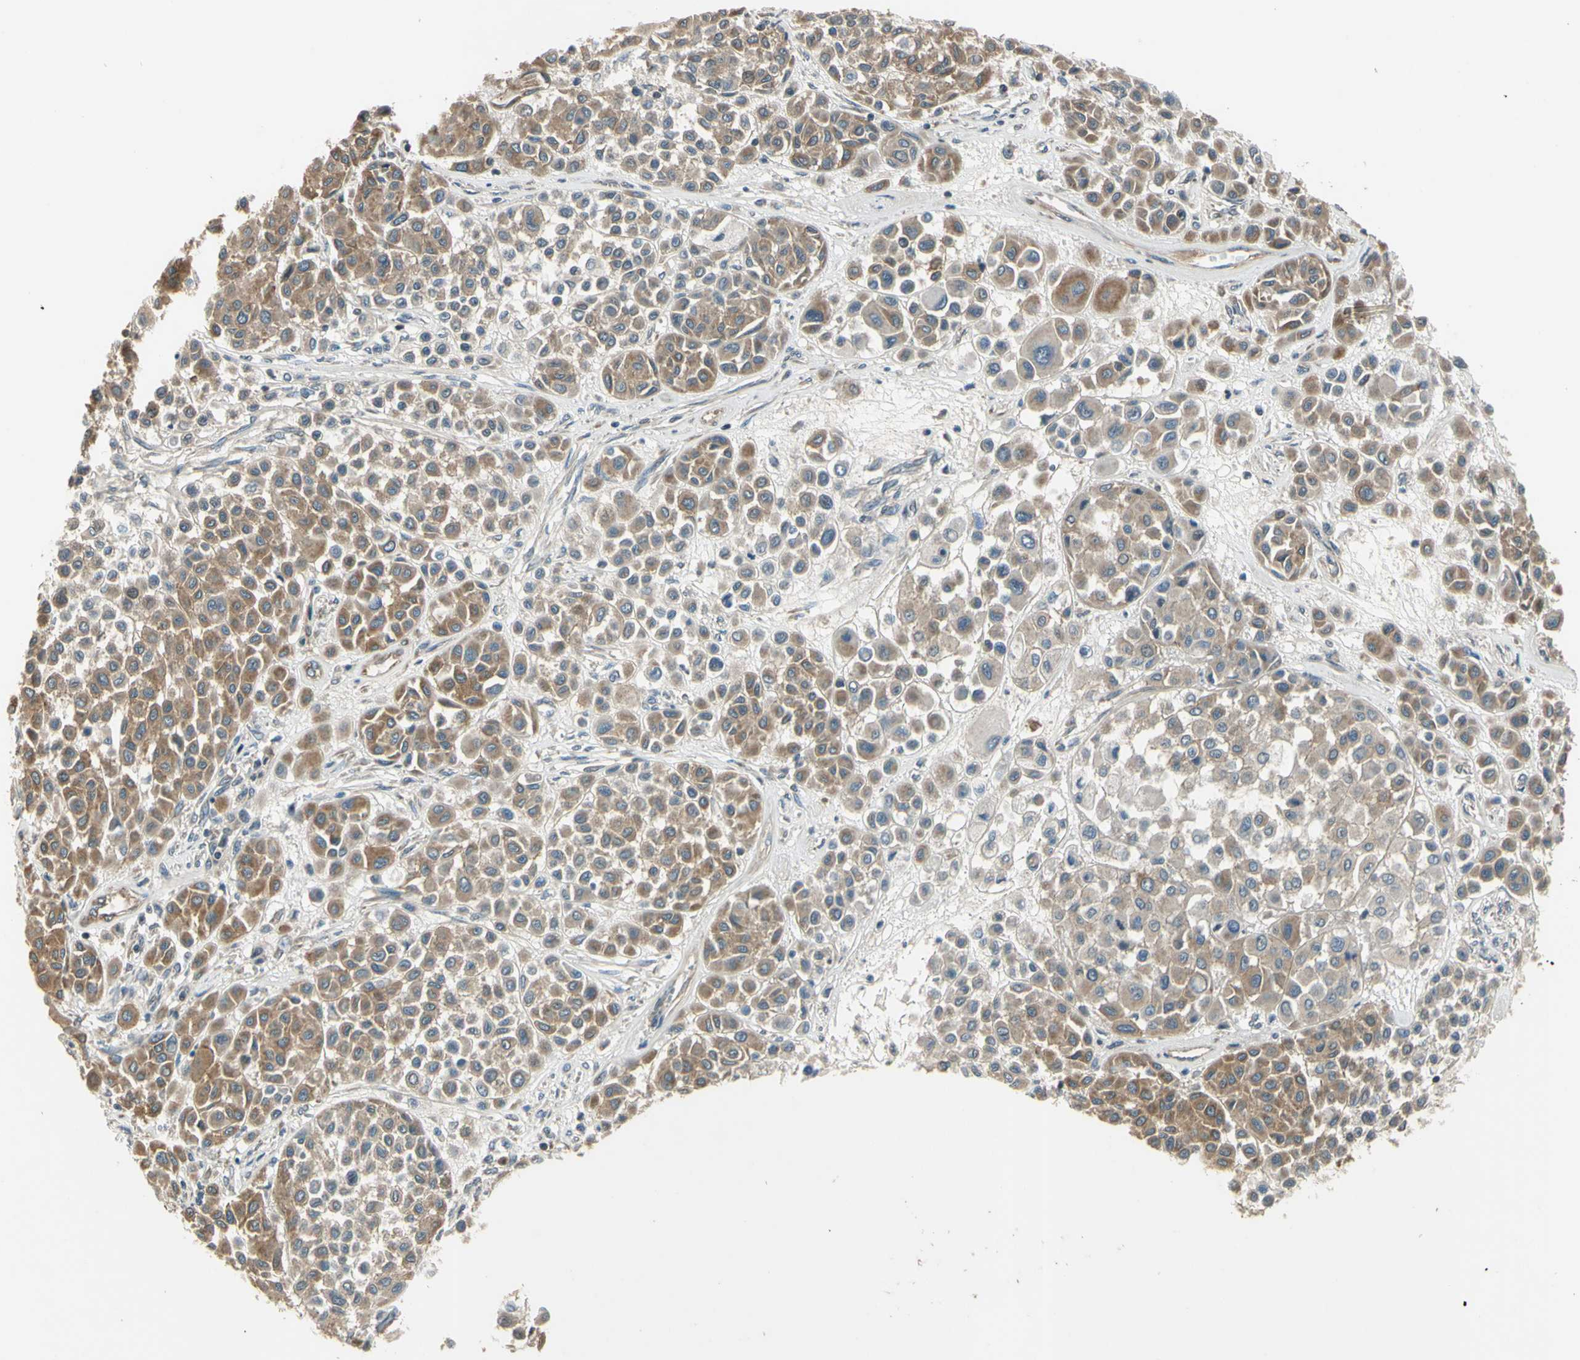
{"staining": {"intensity": "moderate", "quantity": ">75%", "location": "cytoplasmic/membranous"}, "tissue": "melanoma", "cell_type": "Tumor cells", "image_type": "cancer", "snomed": [{"axis": "morphology", "description": "Malignant melanoma, Metastatic site"}, {"axis": "topography", "description": "Soft tissue"}], "caption": "Malignant melanoma (metastatic site) tissue shows moderate cytoplasmic/membranous positivity in about >75% of tumor cells, visualized by immunohistochemistry. The staining was performed using DAB to visualize the protein expression in brown, while the nuclei were stained in blue with hematoxylin (Magnification: 20x).", "gene": "EFNB2", "patient": {"sex": "male", "age": 41}}